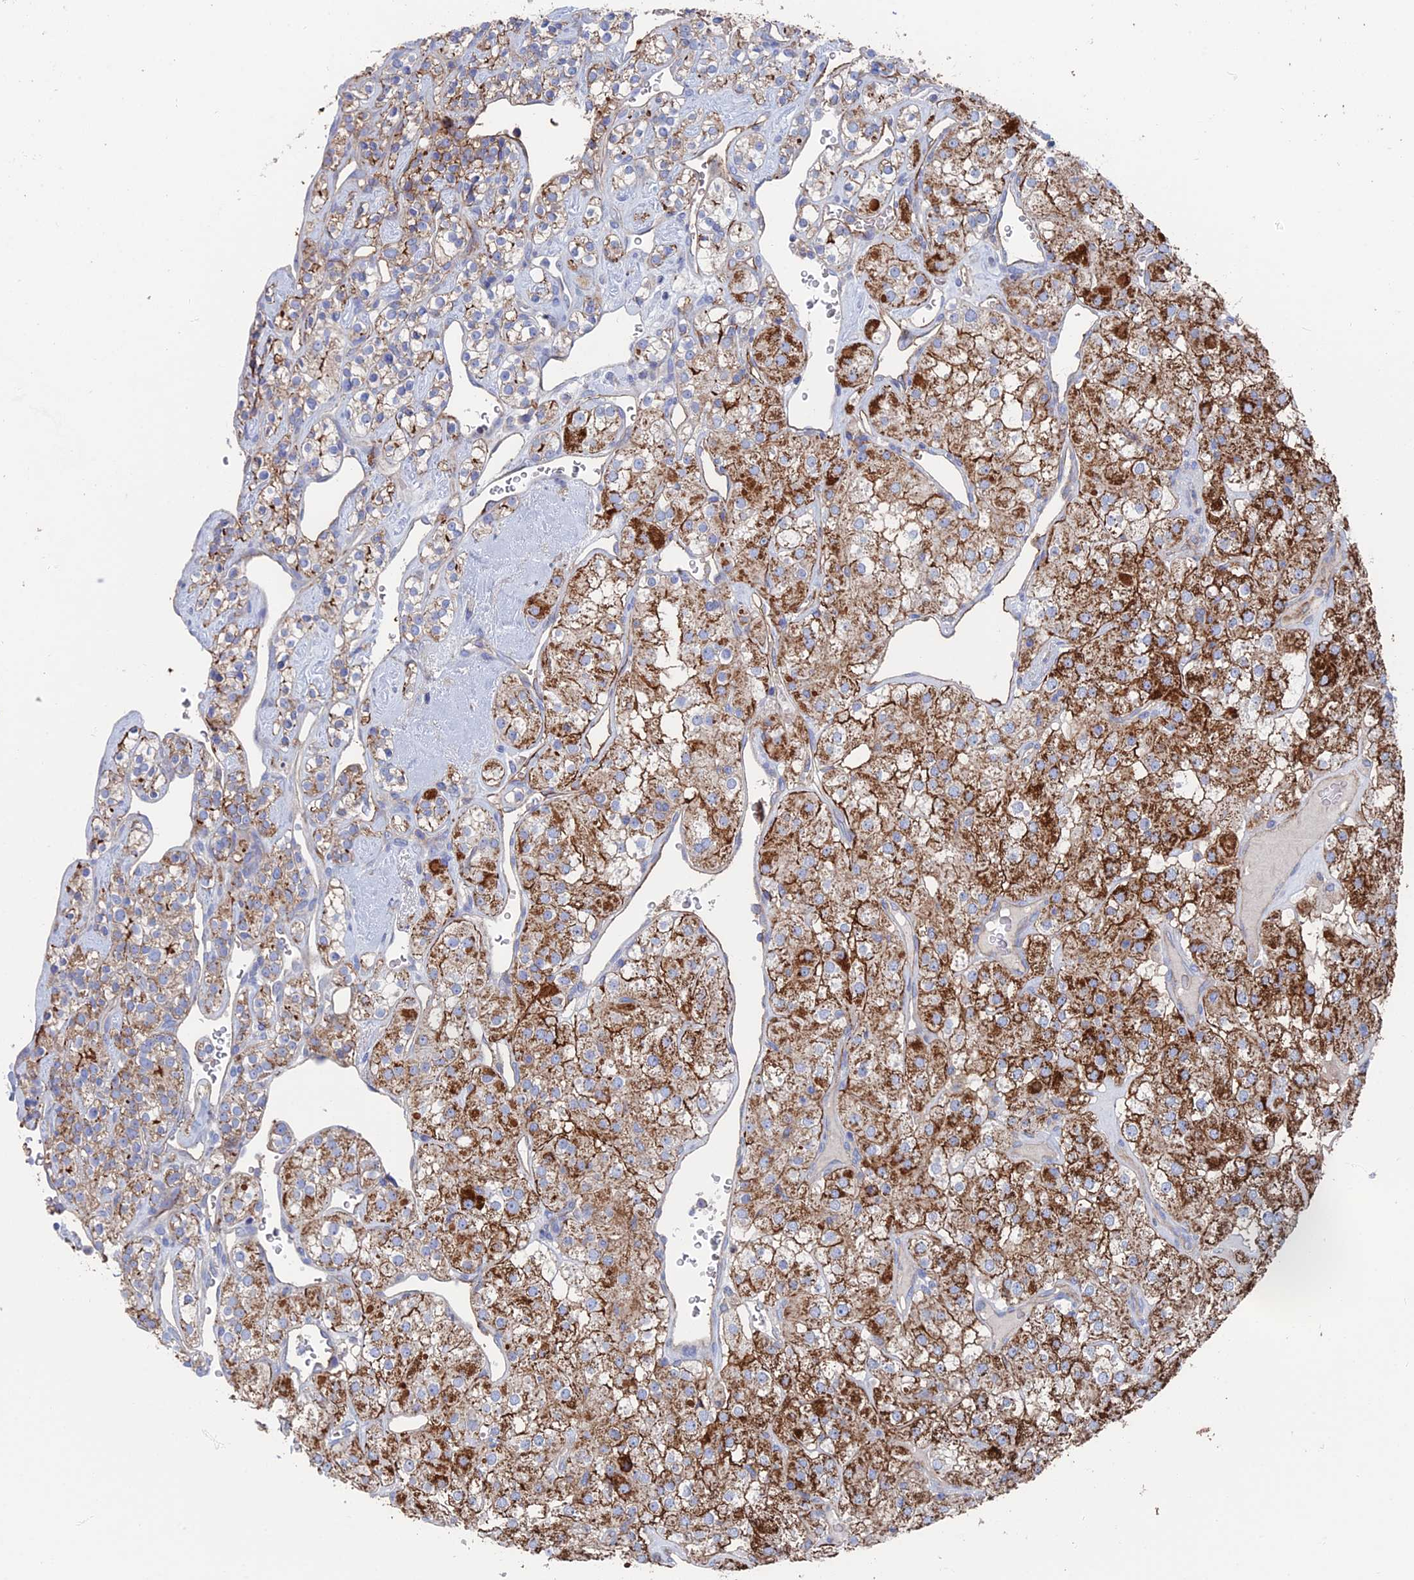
{"staining": {"intensity": "moderate", "quantity": "25%-75%", "location": "cytoplasmic/membranous"}, "tissue": "renal cancer", "cell_type": "Tumor cells", "image_type": "cancer", "snomed": [{"axis": "morphology", "description": "Adenocarcinoma, NOS"}, {"axis": "topography", "description": "Kidney"}], "caption": "Protein expression analysis of human renal cancer reveals moderate cytoplasmic/membranous expression in about 25%-75% of tumor cells. The protein of interest is shown in brown color, while the nuclei are stained blue.", "gene": "SNX11", "patient": {"sex": "male", "age": 77}}